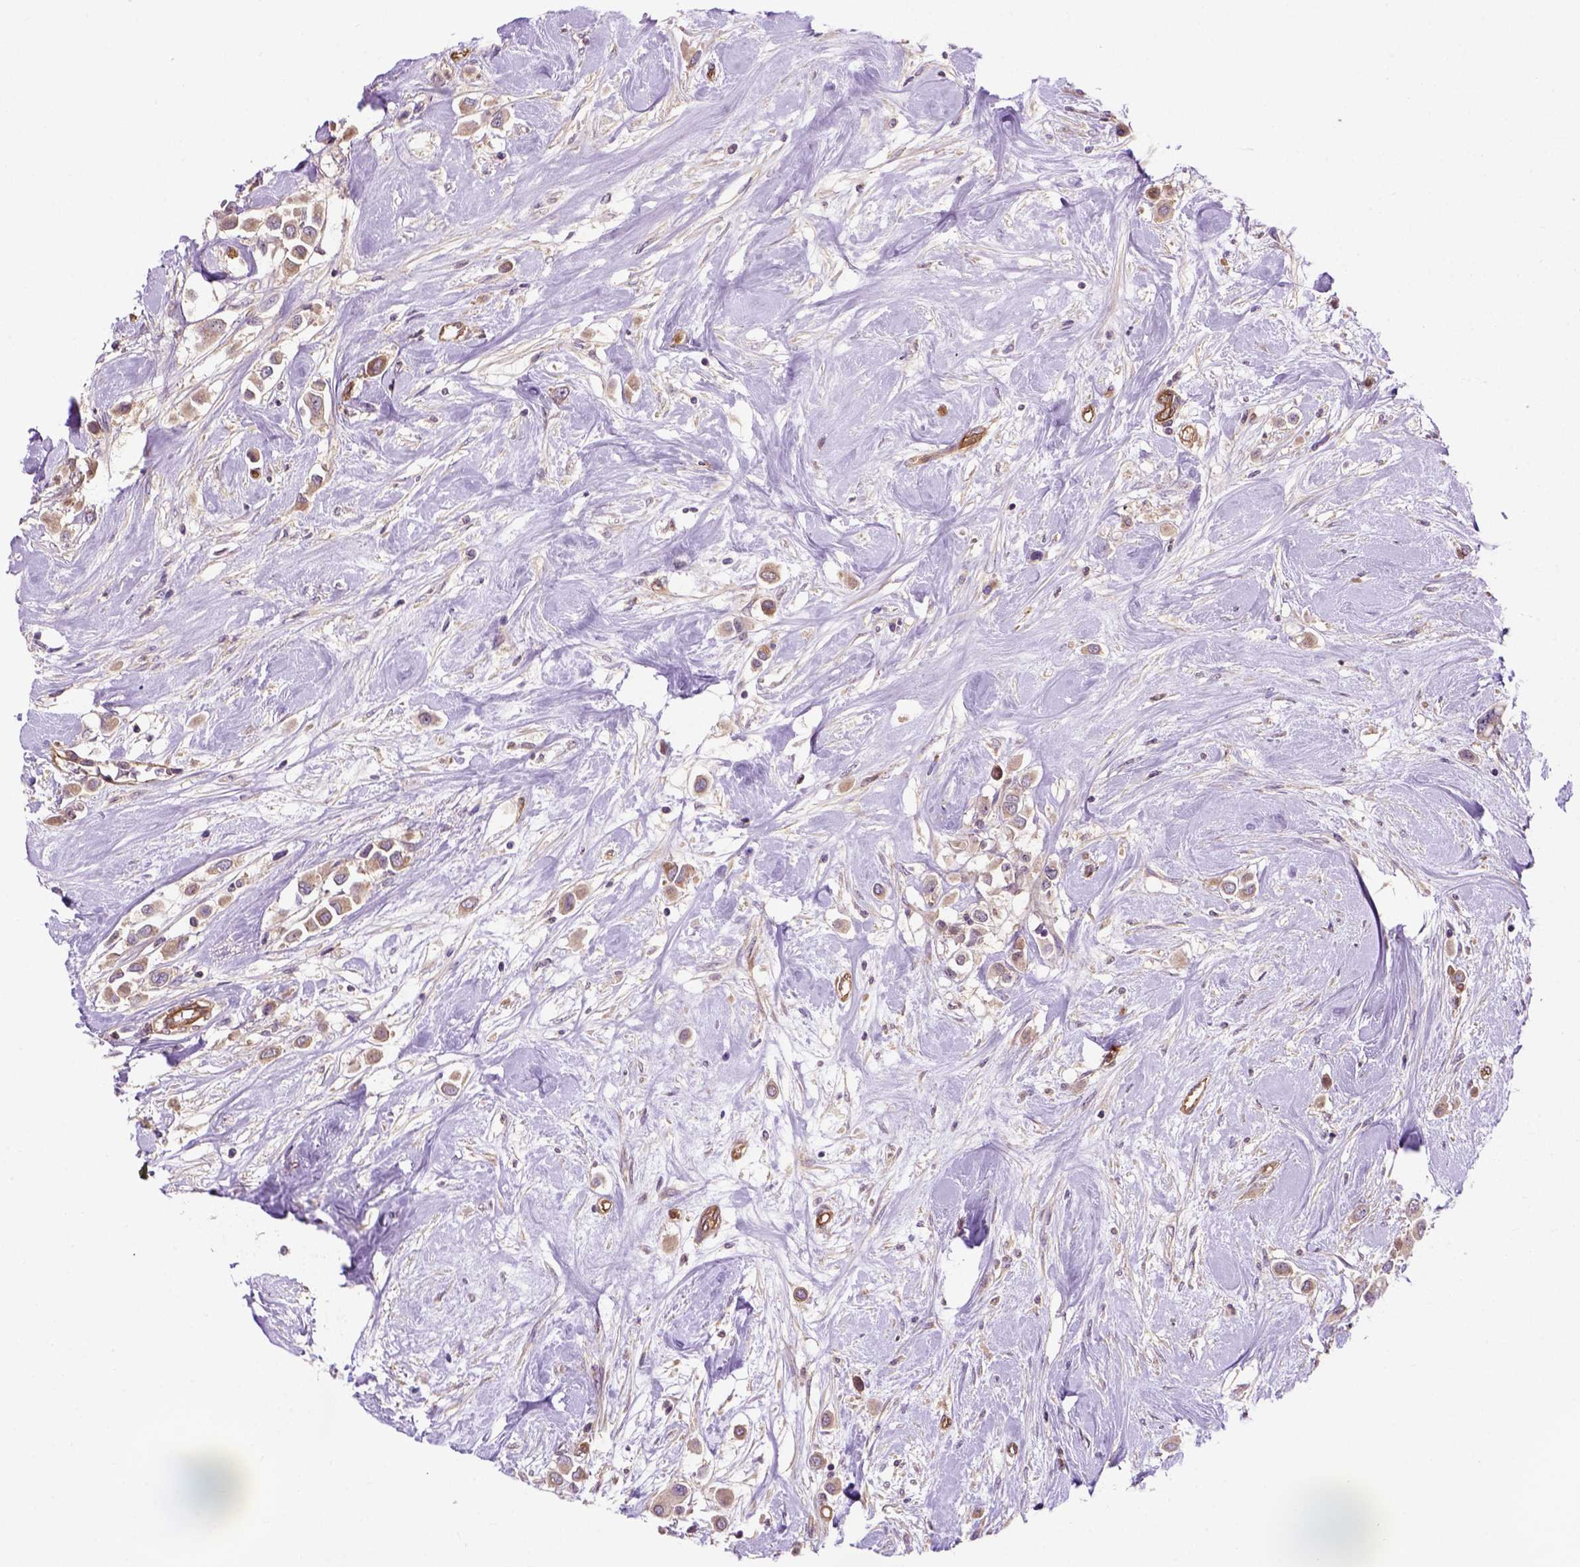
{"staining": {"intensity": "weak", "quantity": ">75%", "location": "cytoplasmic/membranous"}, "tissue": "breast cancer", "cell_type": "Tumor cells", "image_type": "cancer", "snomed": [{"axis": "morphology", "description": "Duct carcinoma"}, {"axis": "topography", "description": "Breast"}], "caption": "High-power microscopy captured an immunohistochemistry (IHC) histopathology image of breast cancer (infiltrating ductal carcinoma), revealing weak cytoplasmic/membranous expression in about >75% of tumor cells.", "gene": "CASKIN2", "patient": {"sex": "female", "age": 61}}